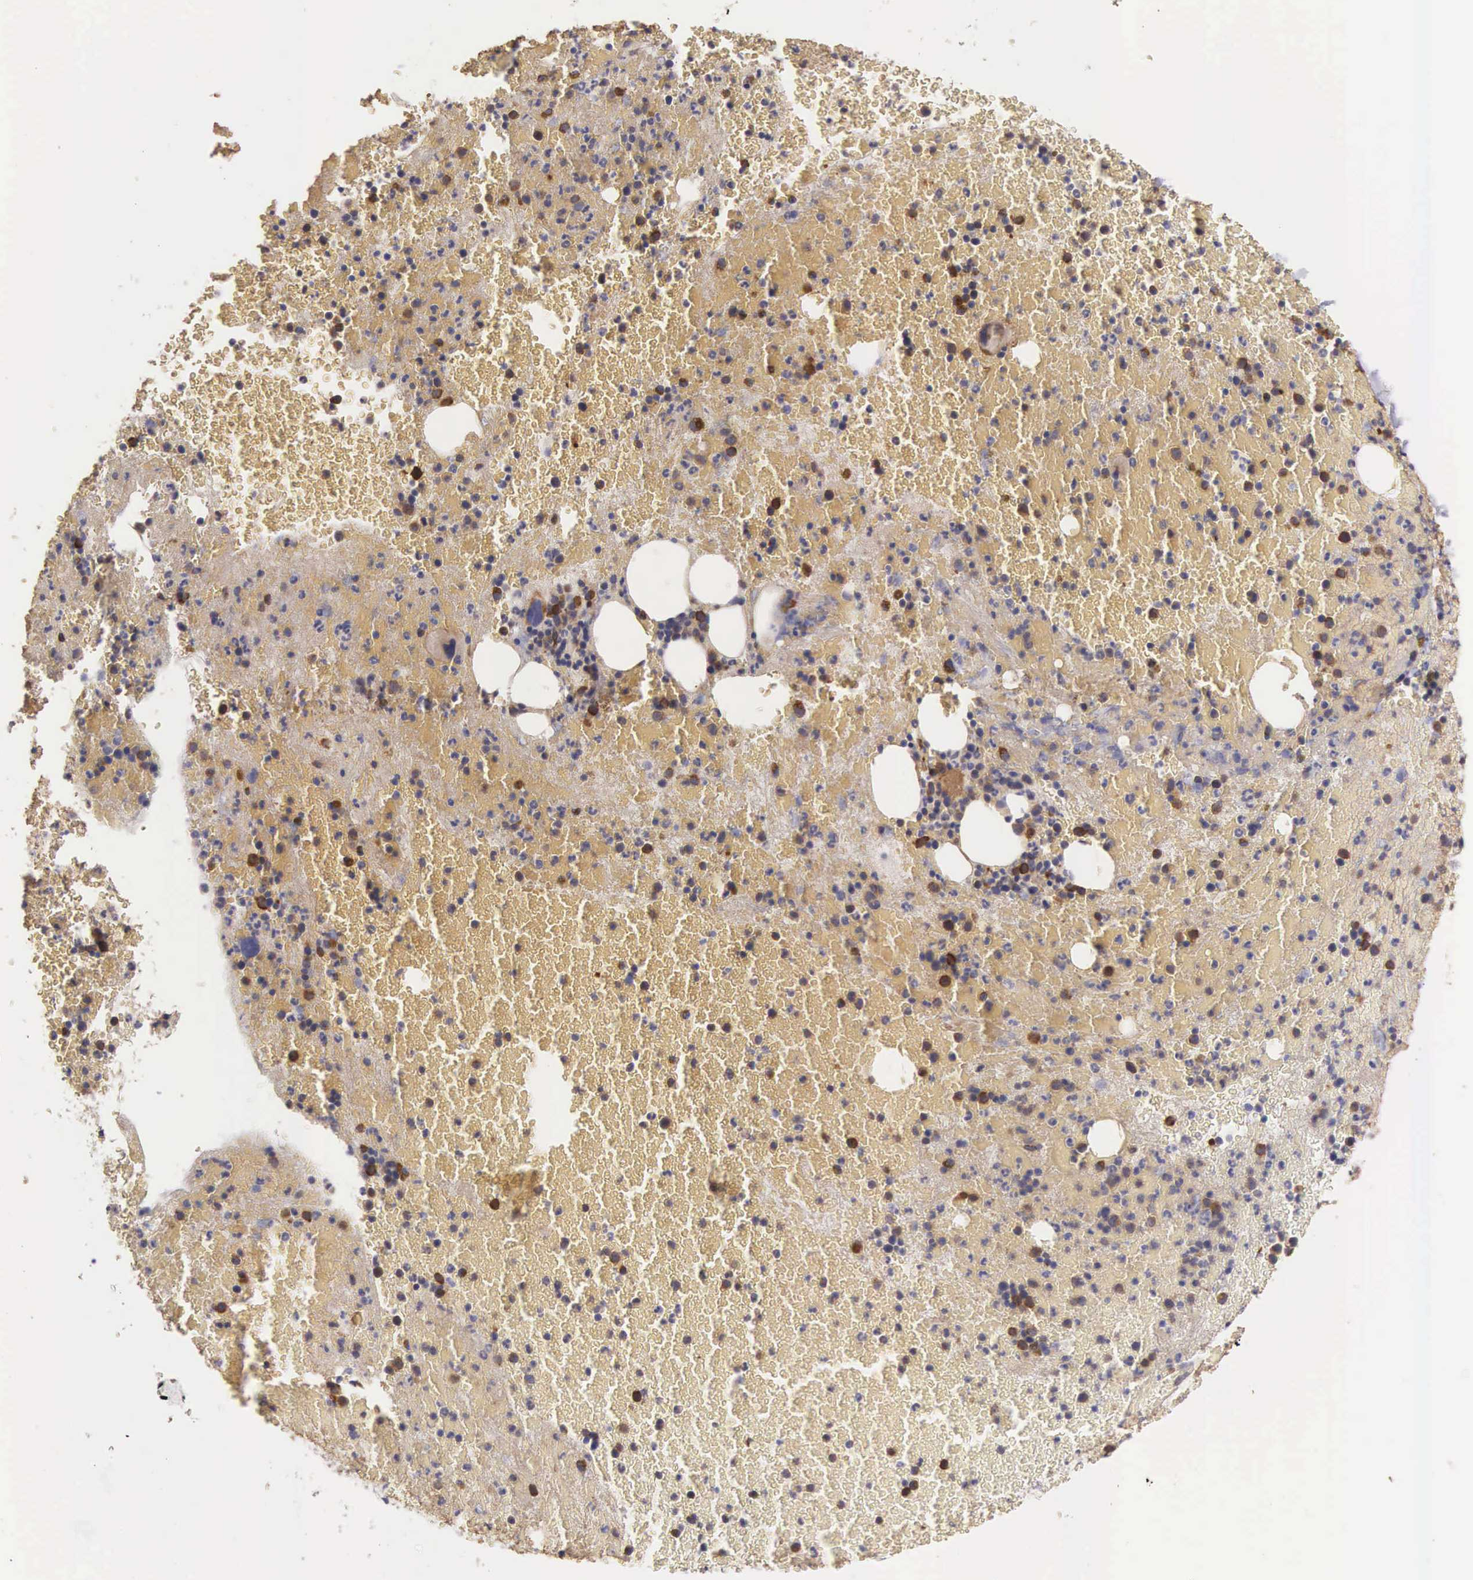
{"staining": {"intensity": "moderate", "quantity": "25%-75%", "location": "cytoplasmic/membranous,nuclear"}, "tissue": "bone marrow", "cell_type": "Hematopoietic cells", "image_type": "normal", "snomed": [{"axis": "morphology", "description": "Normal tissue, NOS"}, {"axis": "topography", "description": "Bone marrow"}], "caption": "Immunohistochemistry (IHC) of unremarkable bone marrow exhibits medium levels of moderate cytoplasmic/membranous,nuclear staining in approximately 25%-75% of hematopoietic cells.", "gene": "TXLNG", "patient": {"sex": "female", "age": 53}}